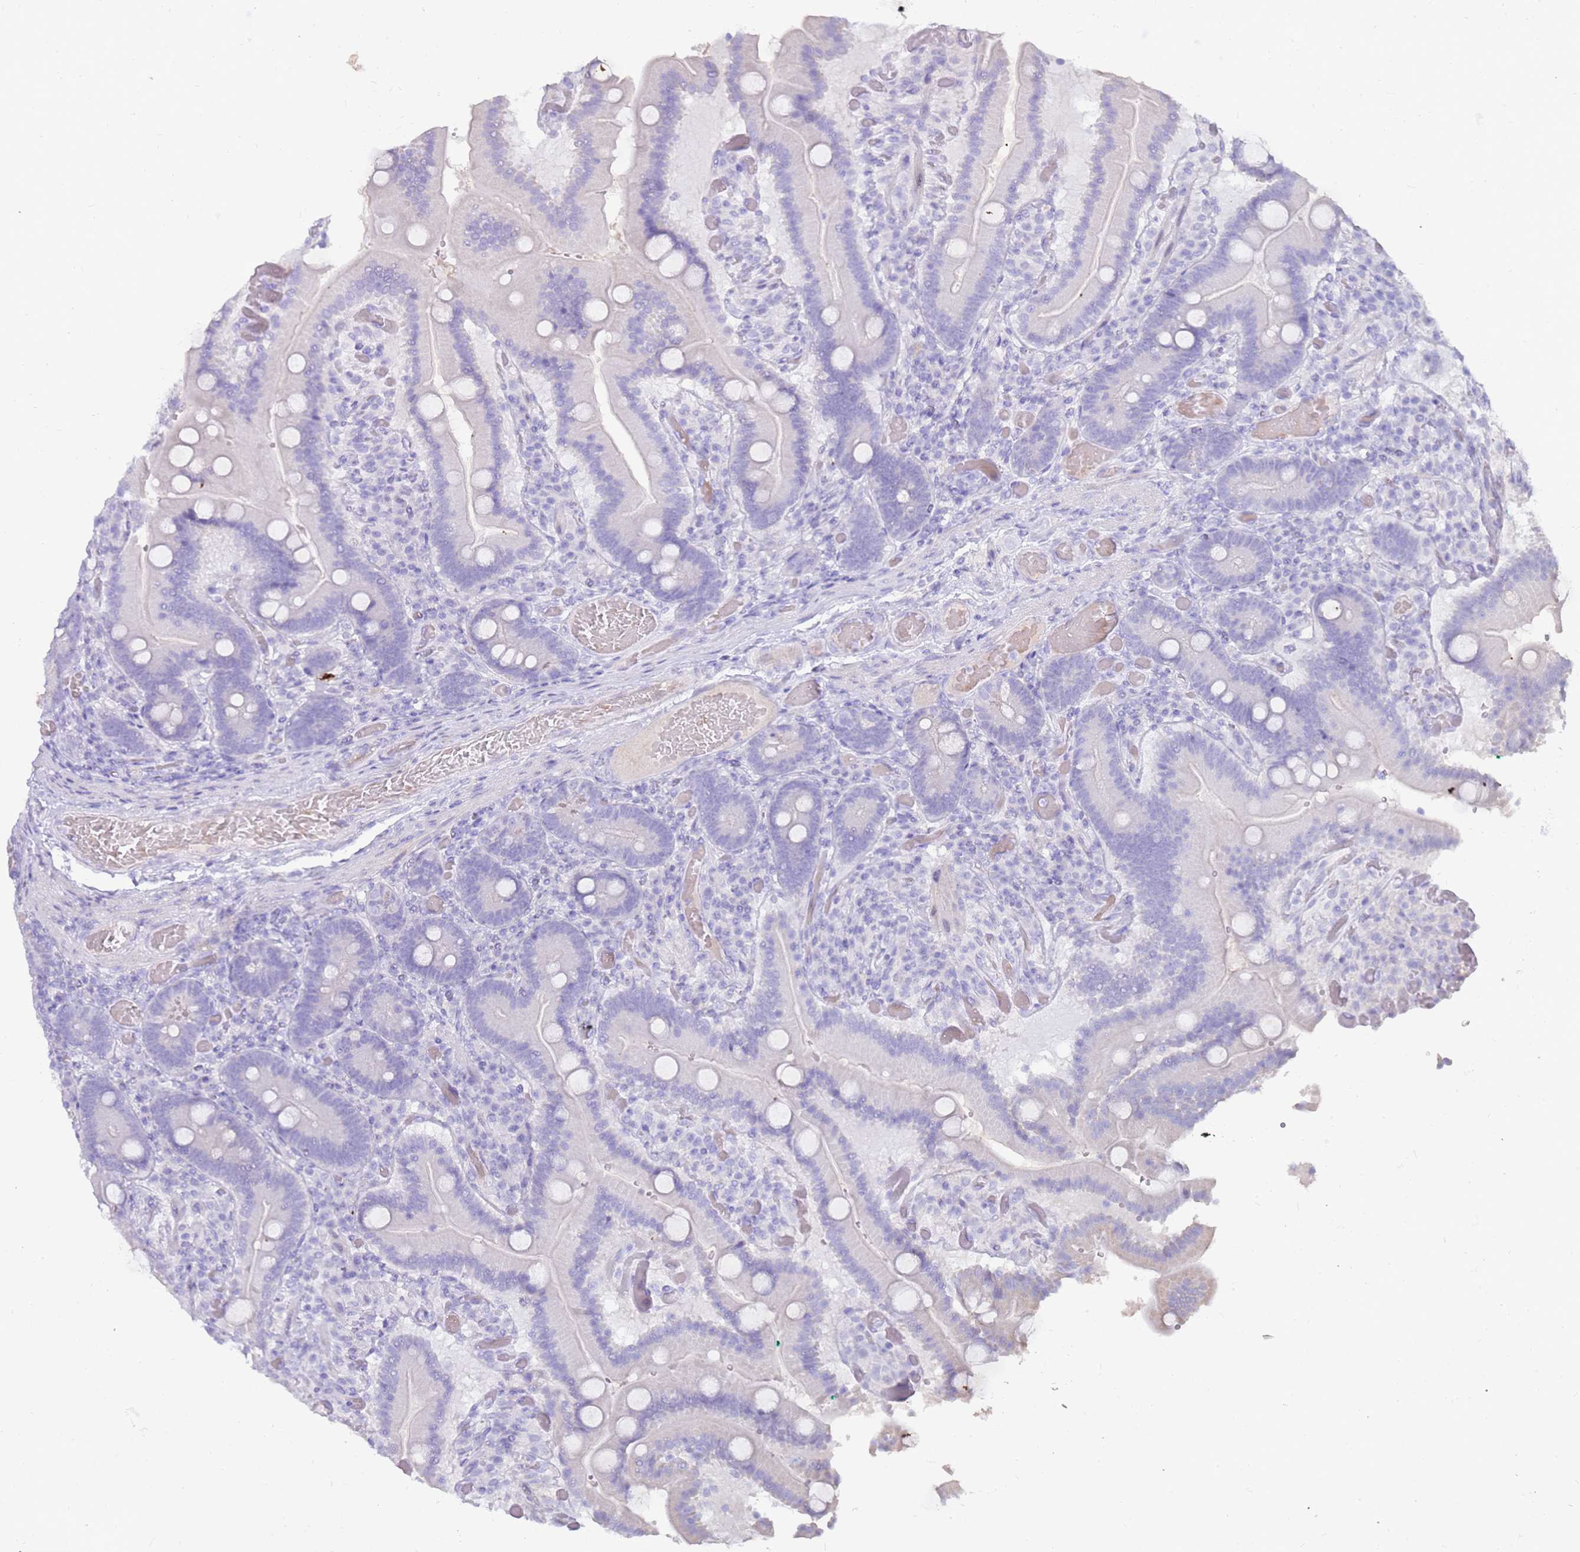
{"staining": {"intensity": "negative", "quantity": "none", "location": "none"}, "tissue": "duodenum", "cell_type": "Glandular cells", "image_type": "normal", "snomed": [{"axis": "morphology", "description": "Normal tissue, NOS"}, {"axis": "topography", "description": "Duodenum"}], "caption": "Duodenum stained for a protein using immunohistochemistry (IHC) reveals no positivity glandular cells.", "gene": "EVPLL", "patient": {"sex": "female", "age": 62}}